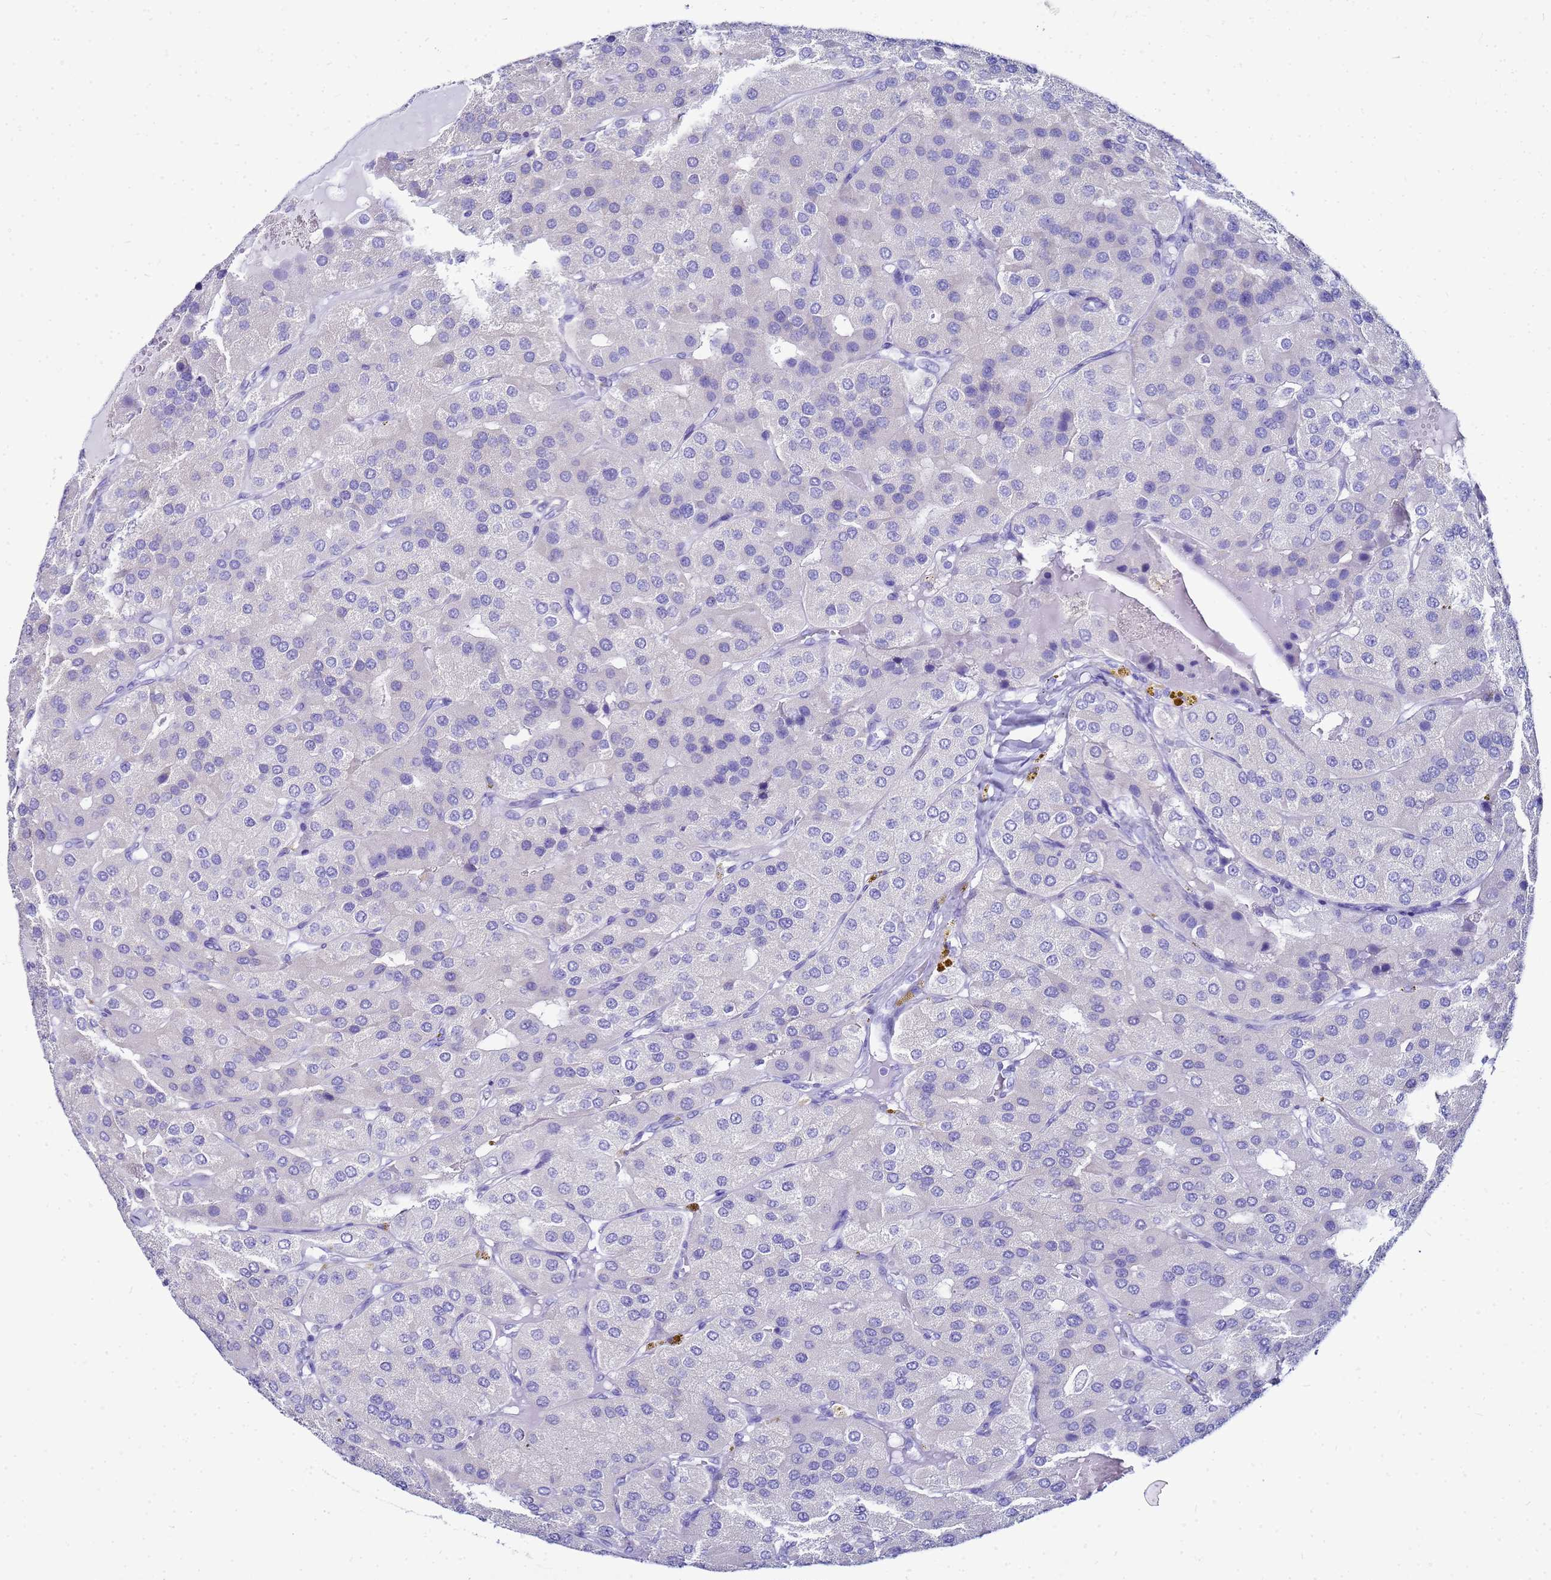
{"staining": {"intensity": "negative", "quantity": "none", "location": "none"}, "tissue": "parathyroid gland", "cell_type": "Glandular cells", "image_type": "normal", "snomed": [{"axis": "morphology", "description": "Normal tissue, NOS"}, {"axis": "morphology", "description": "Adenoma, NOS"}, {"axis": "topography", "description": "Parathyroid gland"}], "caption": "The immunohistochemistry micrograph has no significant expression in glandular cells of parathyroid gland.", "gene": "CKB", "patient": {"sex": "female", "age": 86}}